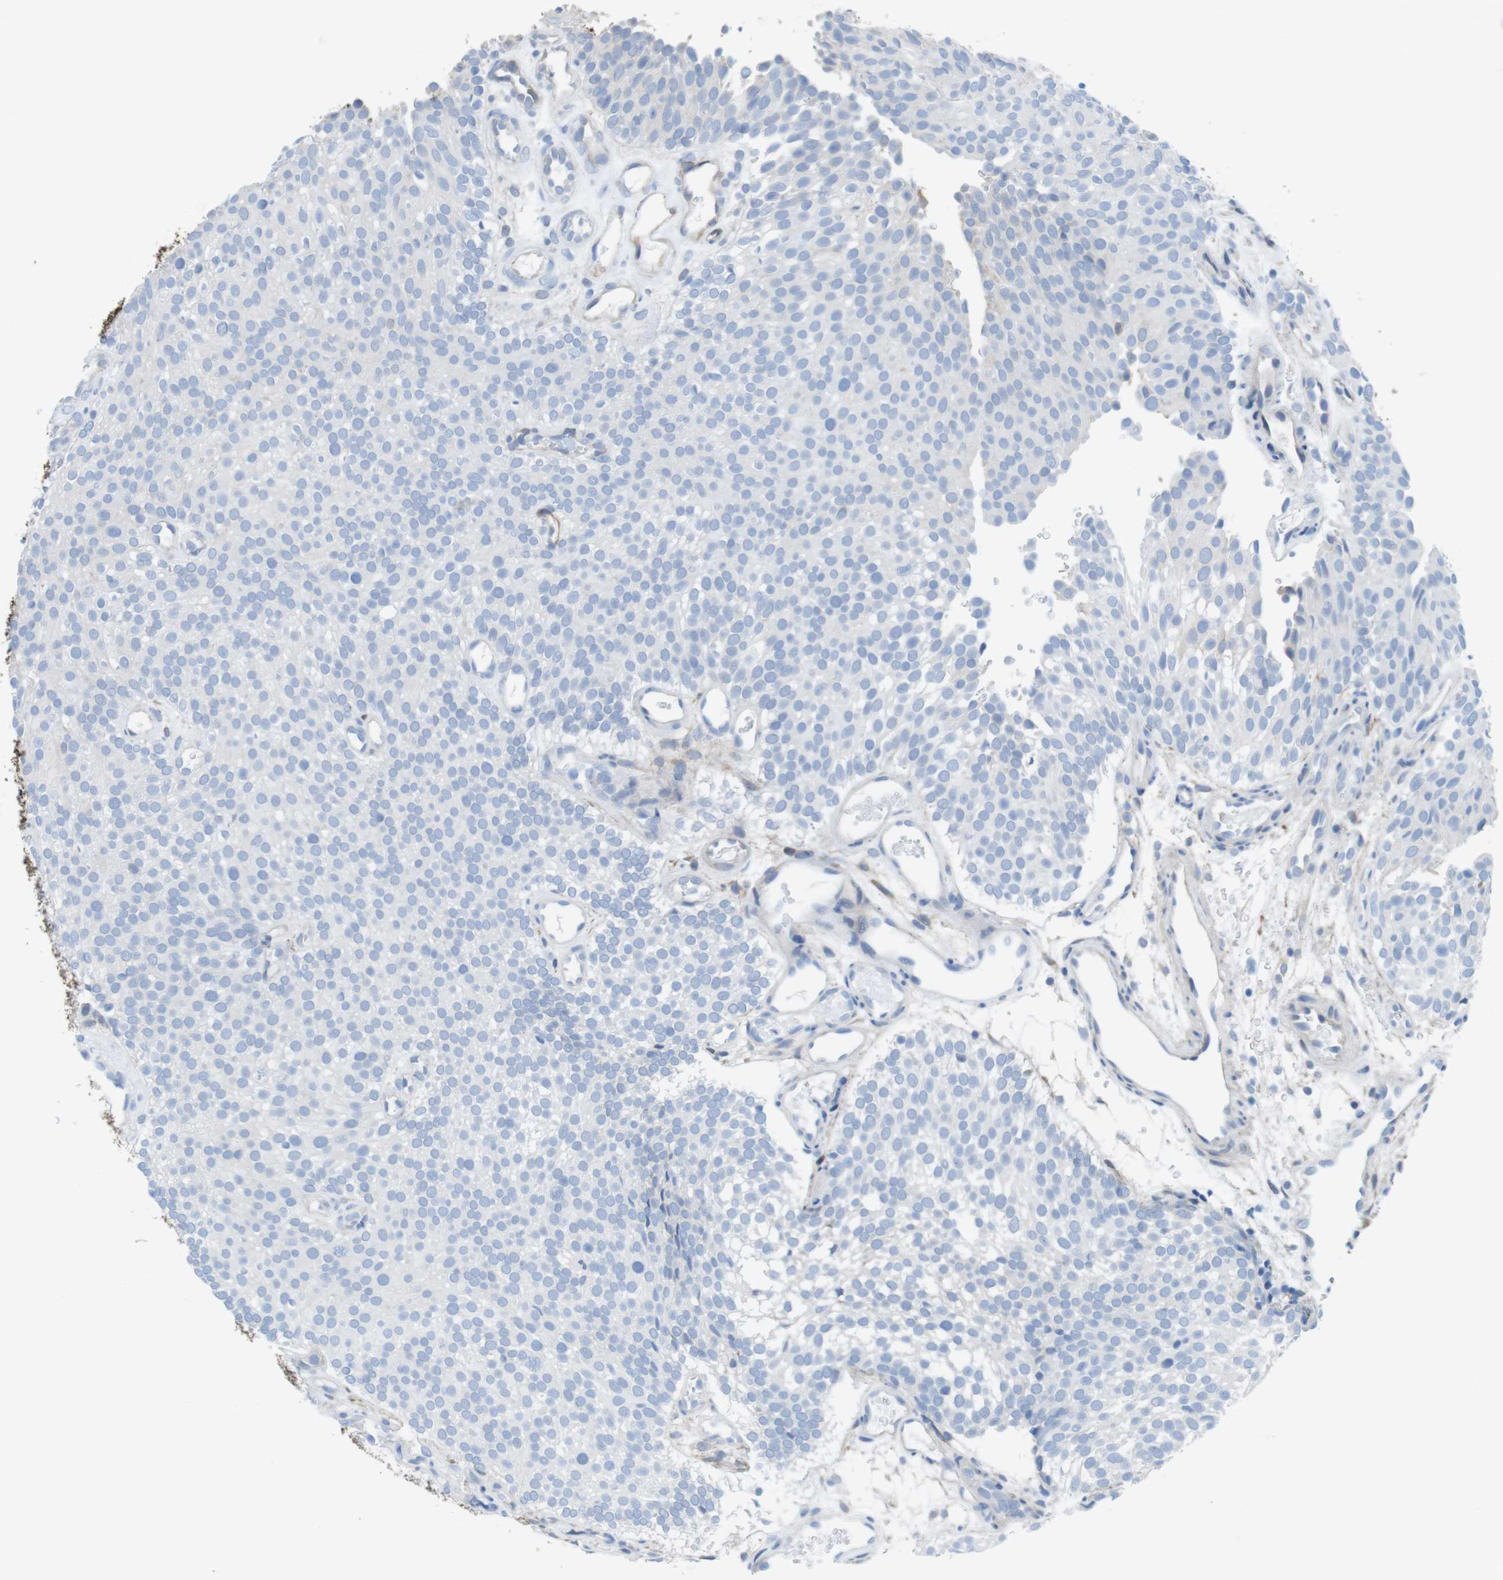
{"staining": {"intensity": "negative", "quantity": "none", "location": "none"}, "tissue": "urothelial cancer", "cell_type": "Tumor cells", "image_type": "cancer", "snomed": [{"axis": "morphology", "description": "Urothelial carcinoma, Low grade"}, {"axis": "topography", "description": "Urinary bladder"}], "caption": "Protein analysis of urothelial carcinoma (low-grade) displays no significant expression in tumor cells.", "gene": "CDH8", "patient": {"sex": "male", "age": 78}}